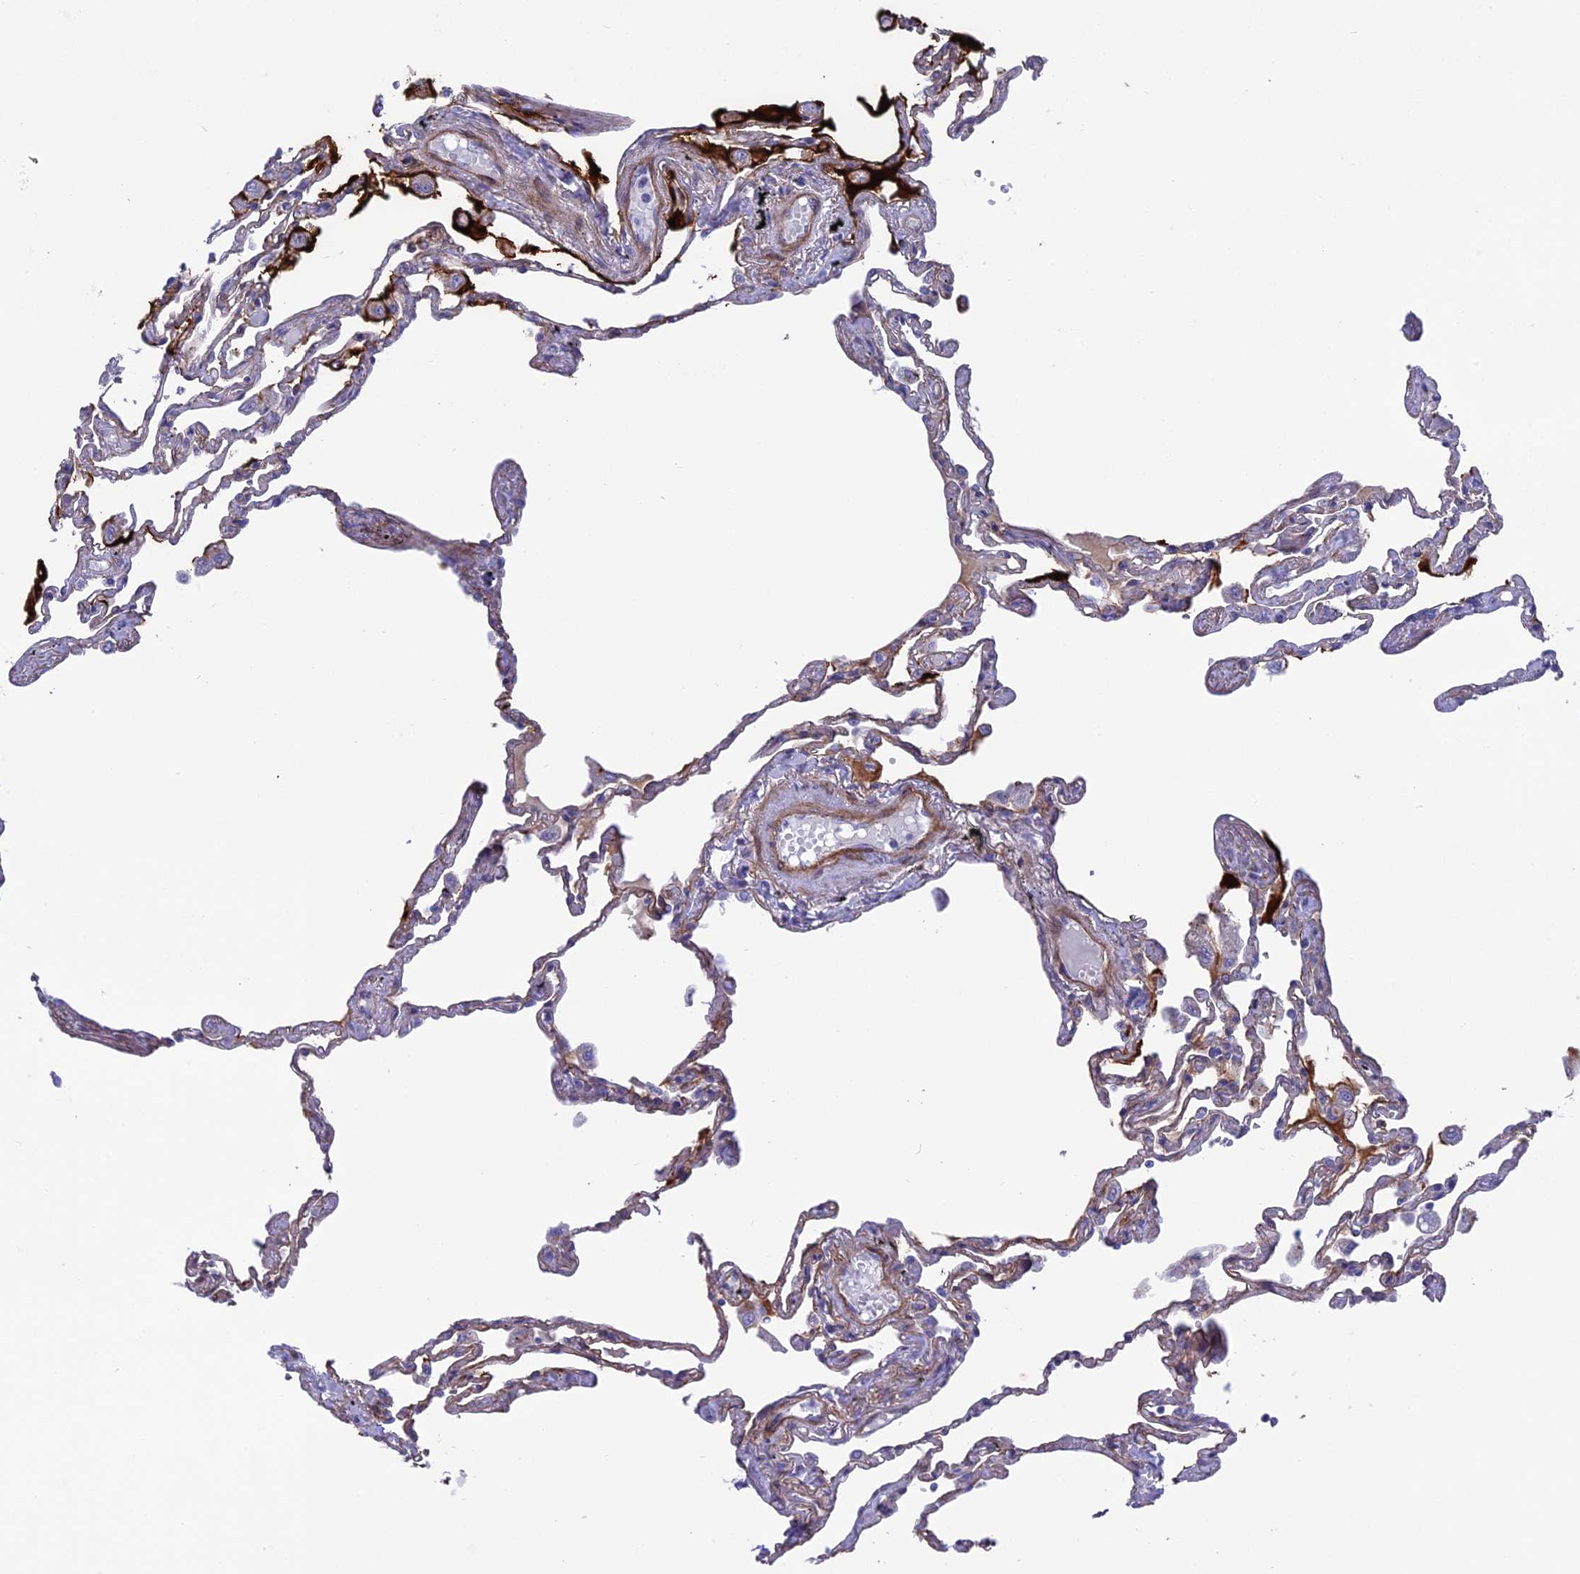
{"staining": {"intensity": "weak", "quantity": "<25%", "location": "cytoplasmic/membranous"}, "tissue": "lung", "cell_type": "Alveolar cells", "image_type": "normal", "snomed": [{"axis": "morphology", "description": "Normal tissue, NOS"}, {"axis": "topography", "description": "Lung"}], "caption": "Lung stained for a protein using IHC exhibits no positivity alveolar cells.", "gene": "TNS1", "patient": {"sex": "female", "age": 67}}